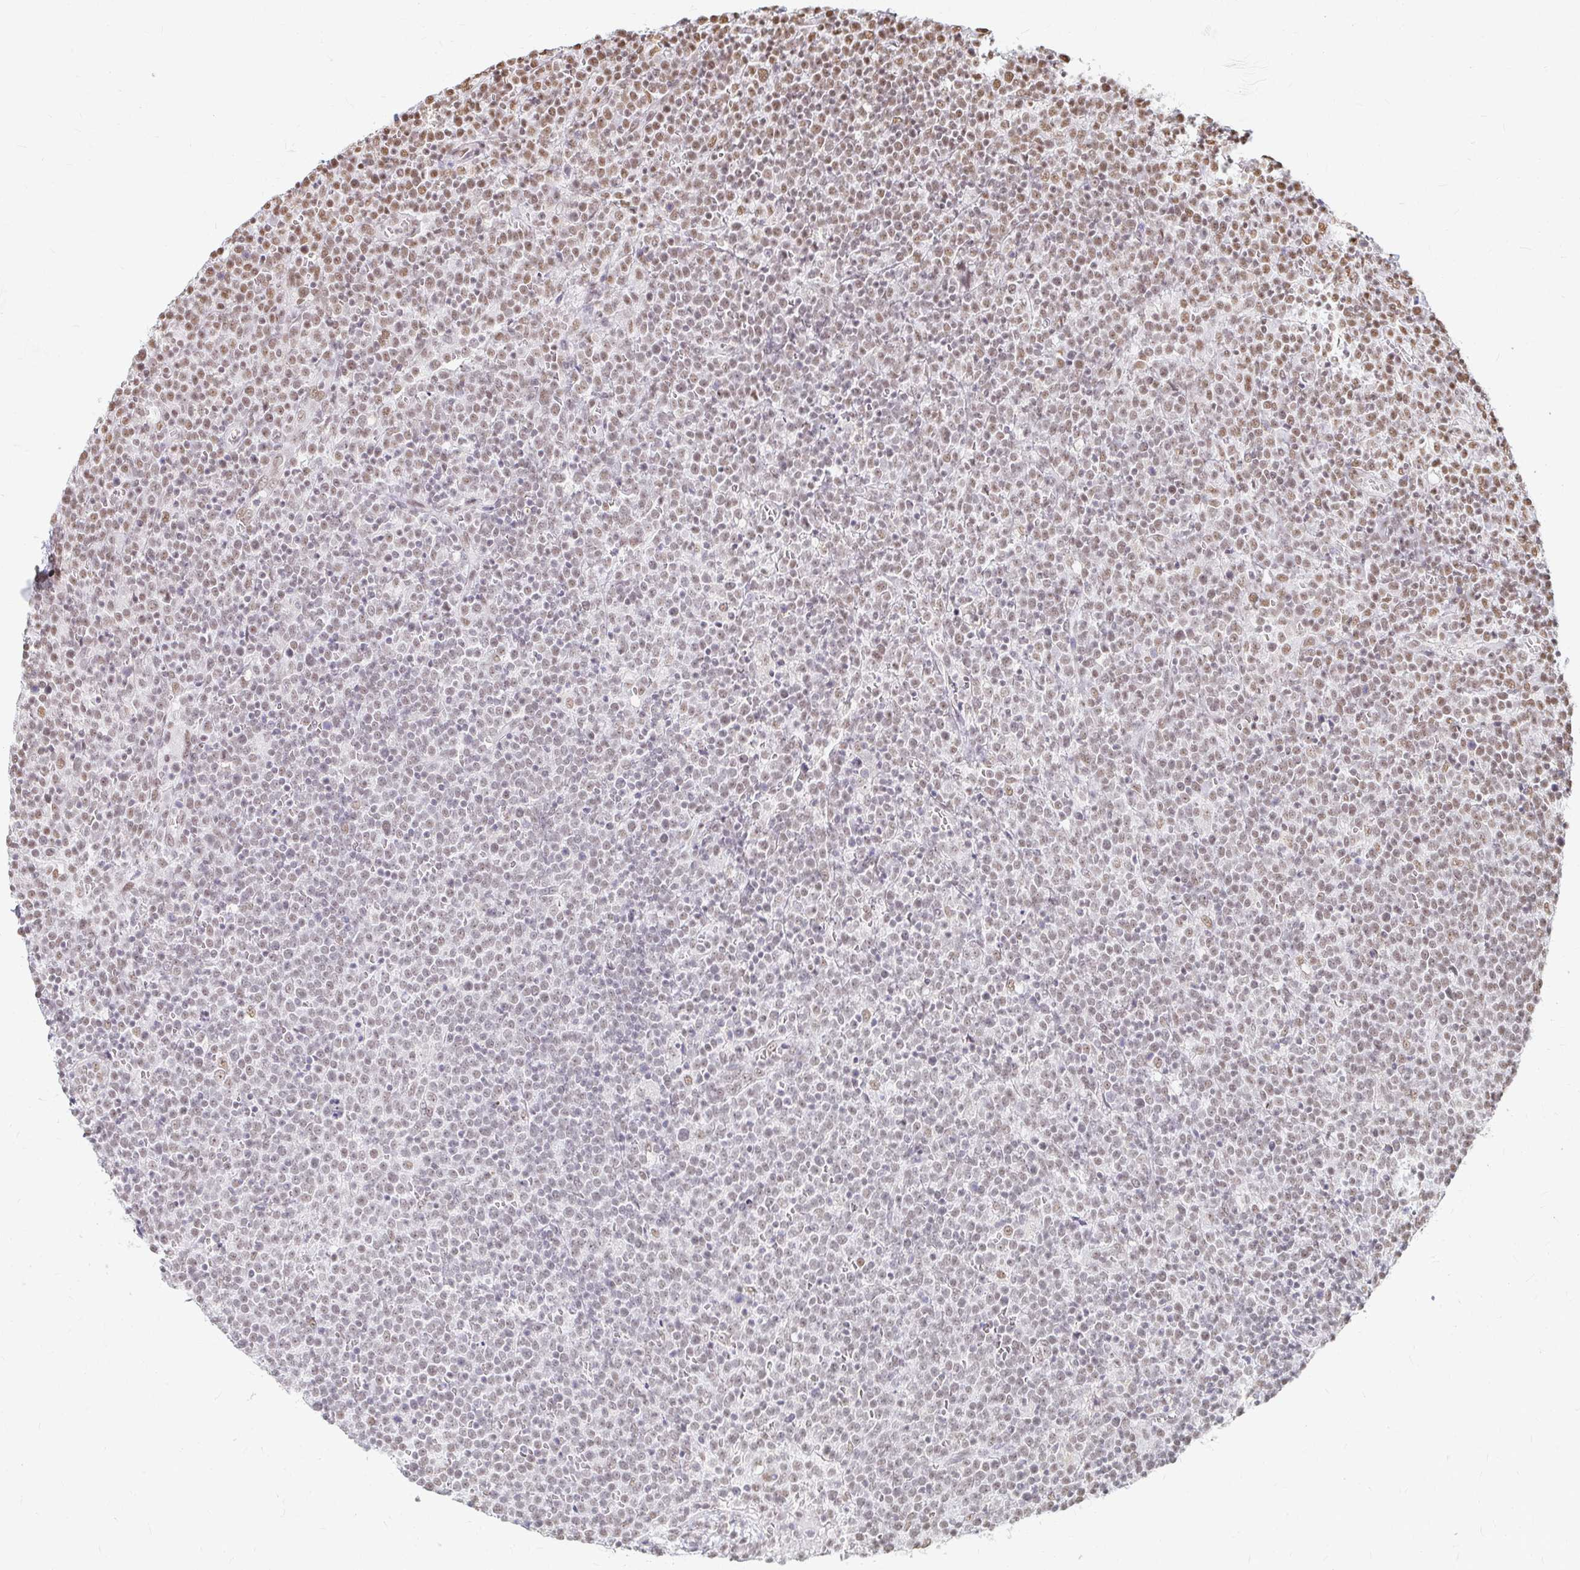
{"staining": {"intensity": "weak", "quantity": "25%-75%", "location": "nuclear"}, "tissue": "lymphoma", "cell_type": "Tumor cells", "image_type": "cancer", "snomed": [{"axis": "morphology", "description": "Malignant lymphoma, non-Hodgkin's type, High grade"}, {"axis": "topography", "description": "Lymph node"}], "caption": "Immunohistochemical staining of lymphoma displays weak nuclear protein positivity in about 25%-75% of tumor cells.", "gene": "HNRNPU", "patient": {"sex": "male", "age": 61}}